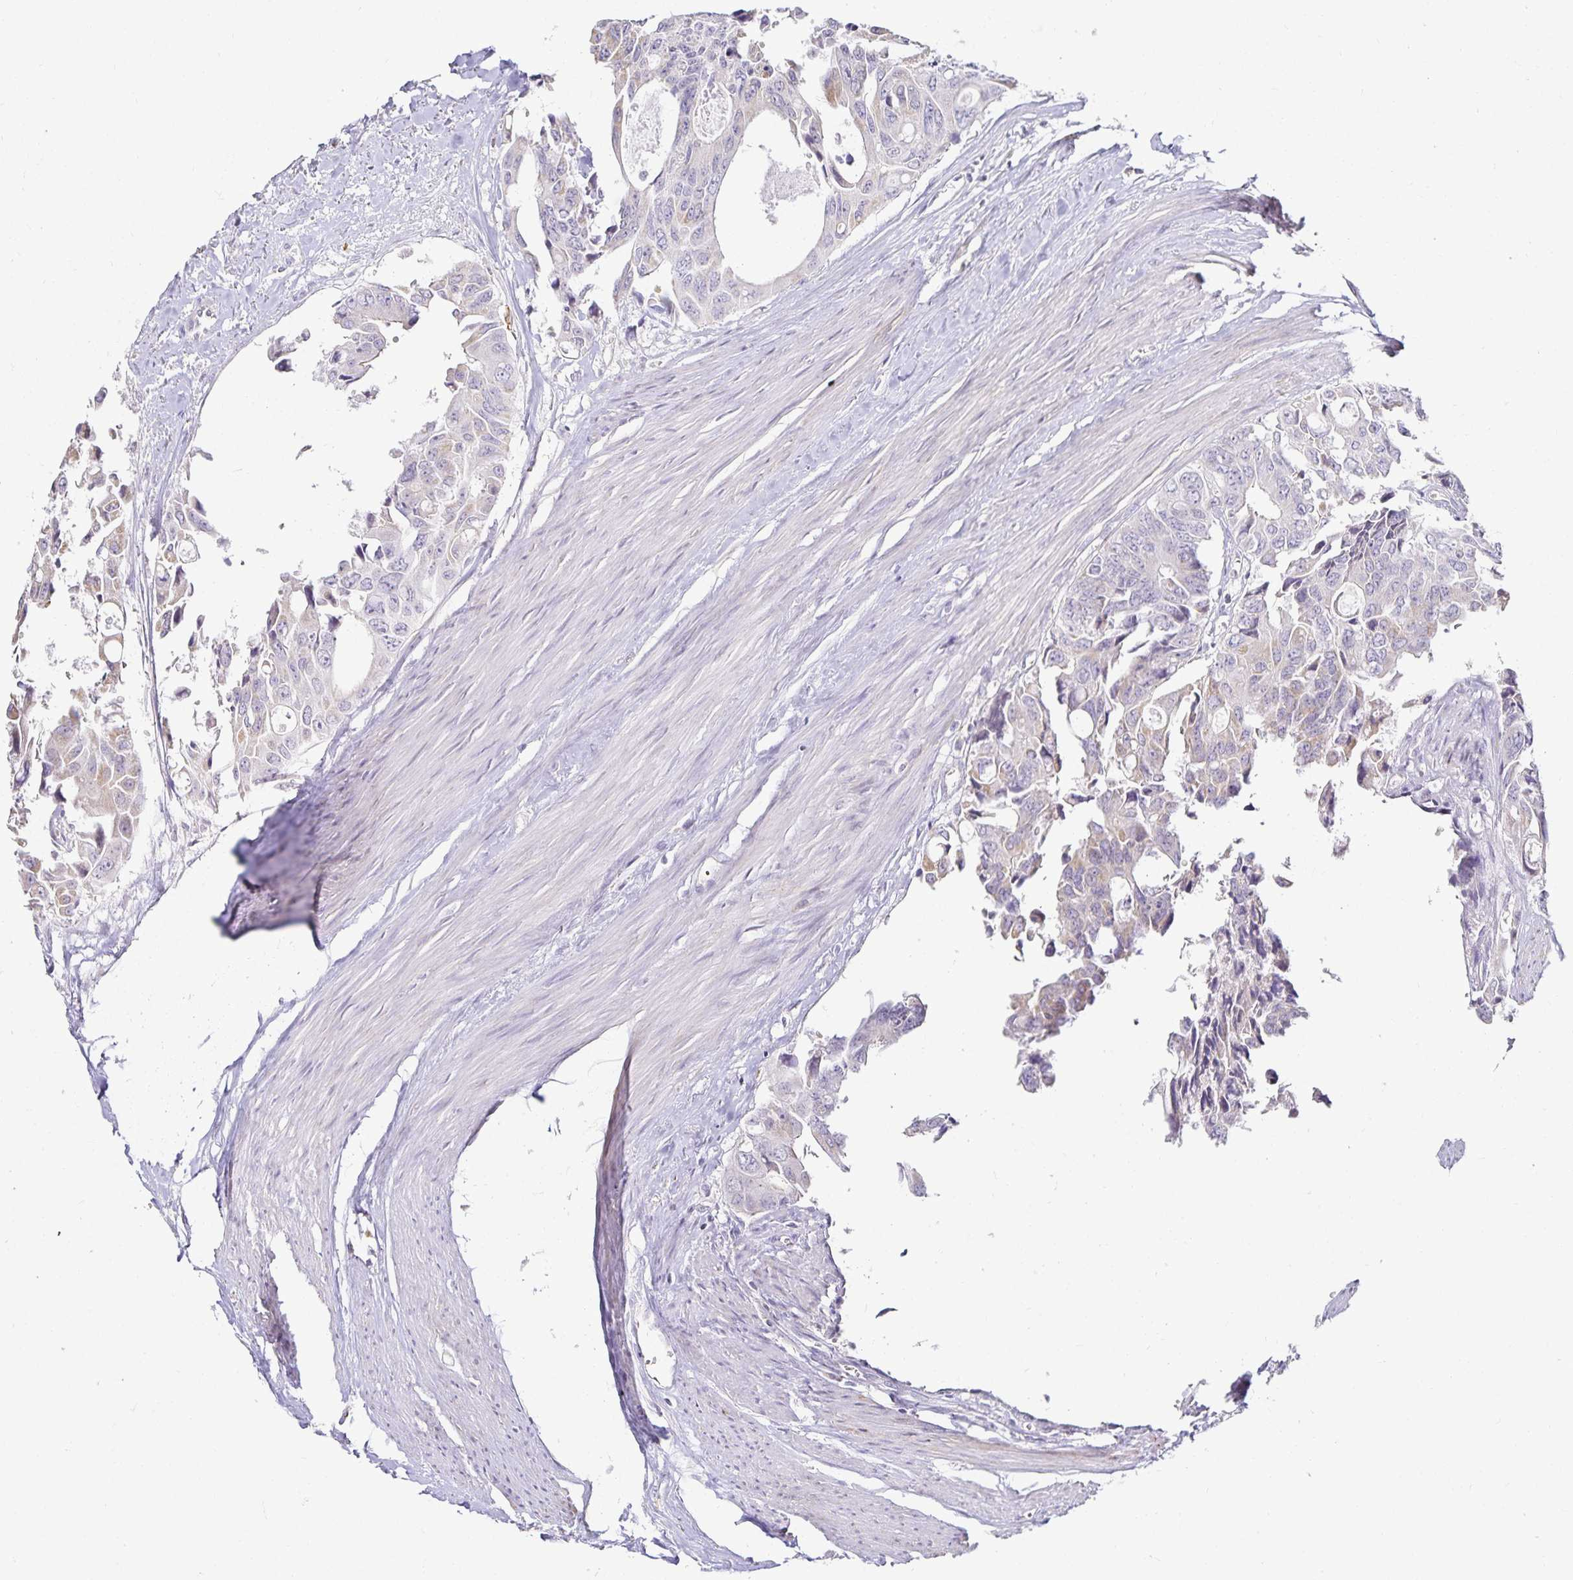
{"staining": {"intensity": "negative", "quantity": "none", "location": "none"}, "tissue": "colorectal cancer", "cell_type": "Tumor cells", "image_type": "cancer", "snomed": [{"axis": "morphology", "description": "Adenocarcinoma, NOS"}, {"axis": "topography", "description": "Rectum"}], "caption": "High magnification brightfield microscopy of adenocarcinoma (colorectal) stained with DAB (3,3'-diaminobenzidine) (brown) and counterstained with hematoxylin (blue): tumor cells show no significant staining.", "gene": "GP2", "patient": {"sex": "male", "age": 76}}